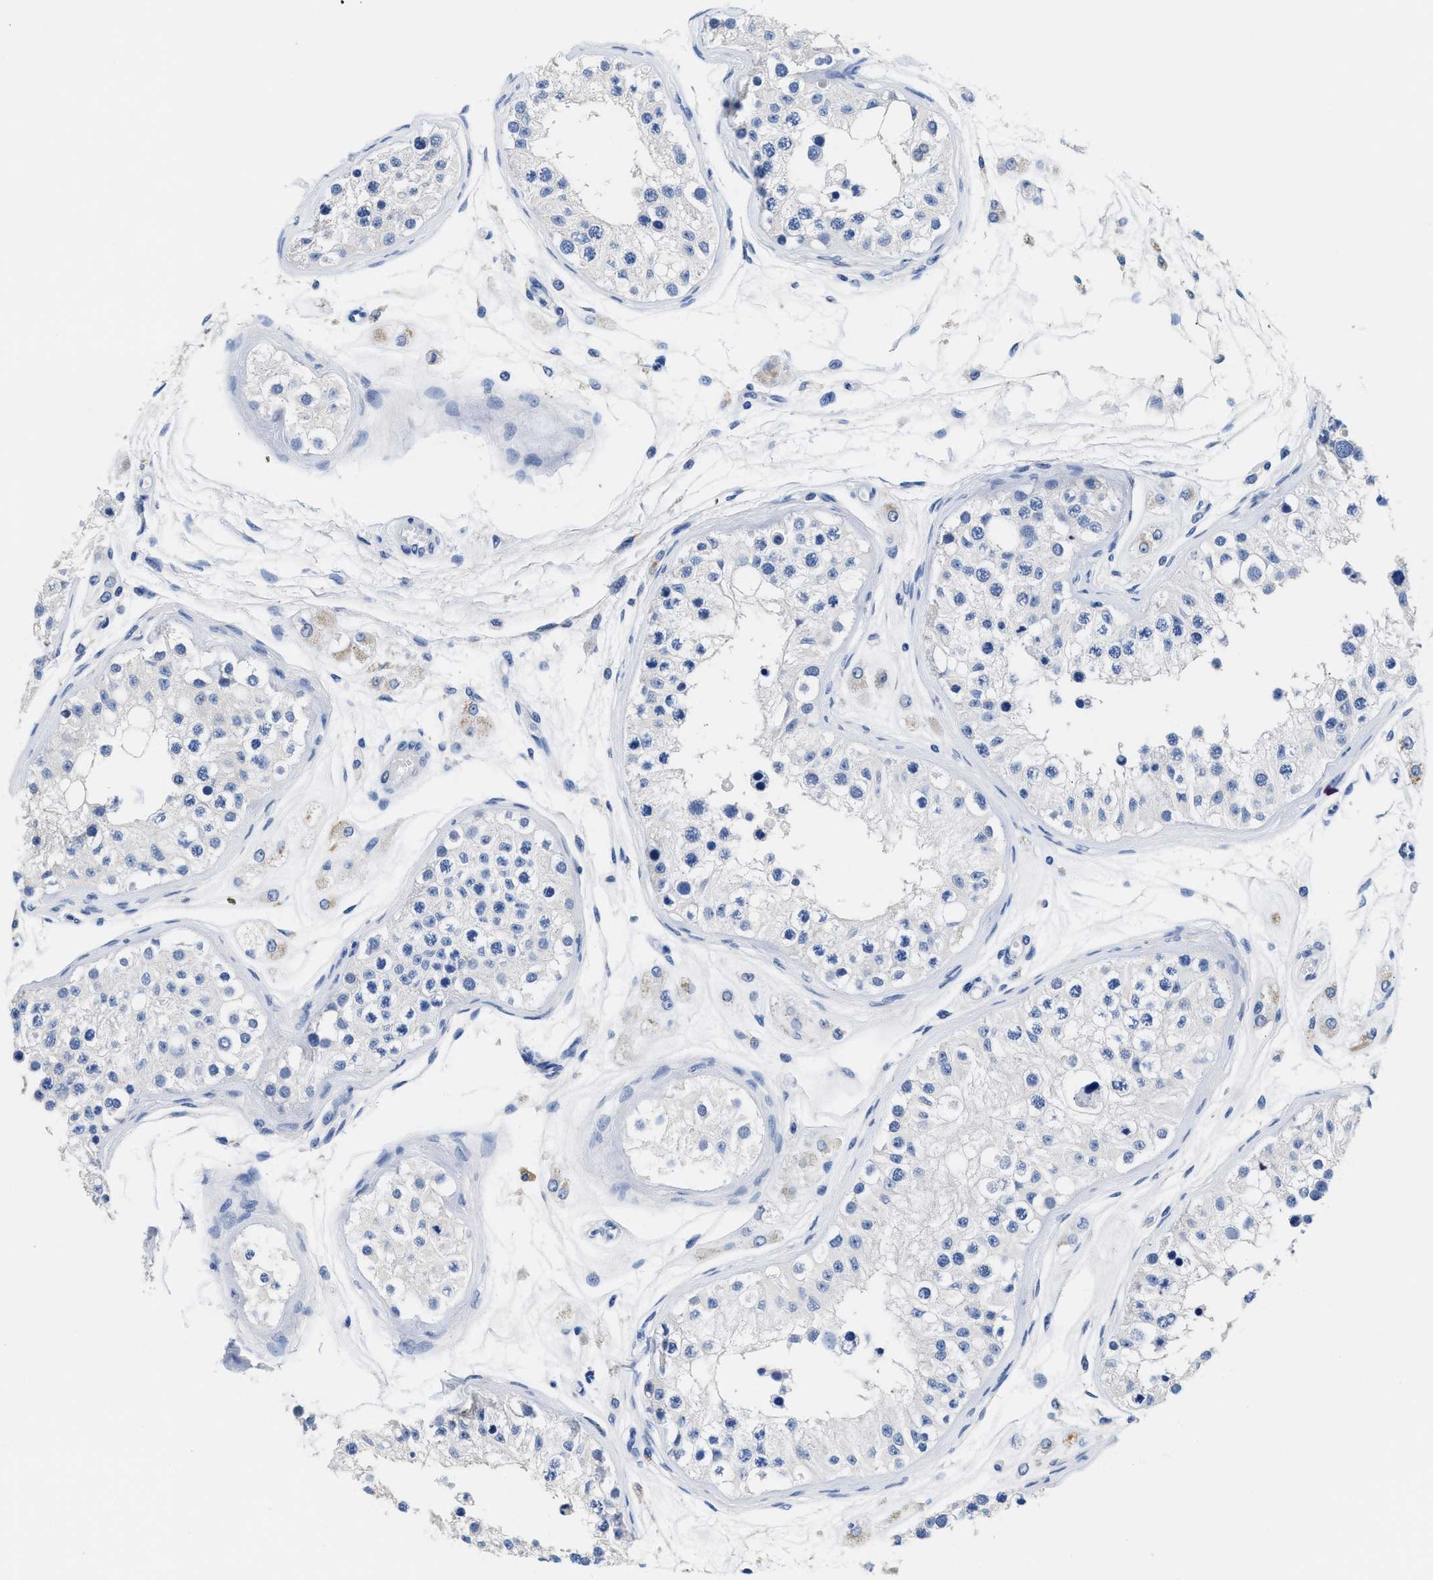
{"staining": {"intensity": "negative", "quantity": "none", "location": "none"}, "tissue": "testis", "cell_type": "Cells in seminiferous ducts", "image_type": "normal", "snomed": [{"axis": "morphology", "description": "Normal tissue, NOS"}, {"axis": "morphology", "description": "Adenocarcinoma, metastatic, NOS"}, {"axis": "topography", "description": "Testis"}], "caption": "A high-resolution micrograph shows immunohistochemistry staining of benign testis, which shows no significant positivity in cells in seminiferous ducts.", "gene": "SLFN13", "patient": {"sex": "male", "age": 26}}